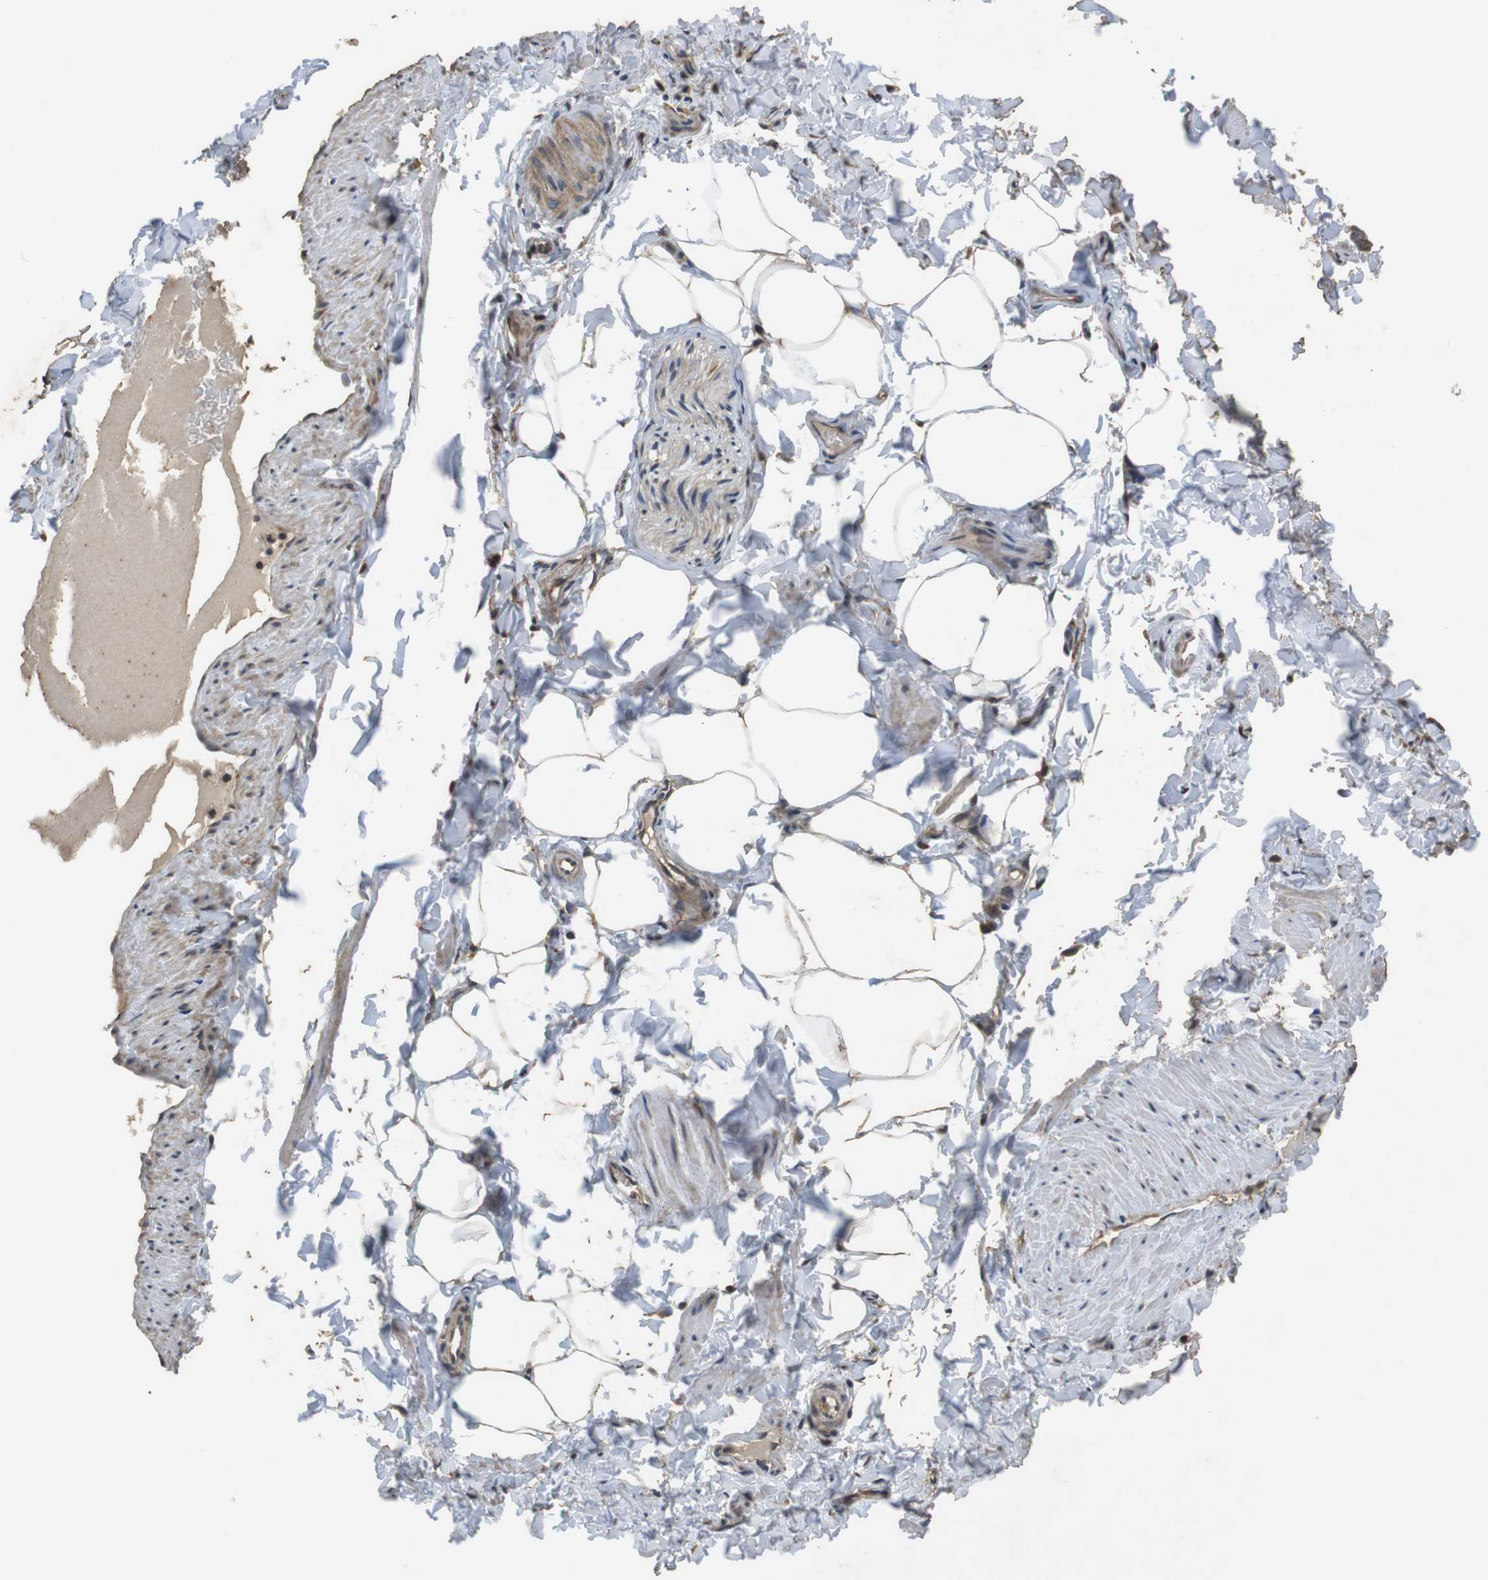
{"staining": {"intensity": "weak", "quantity": ">75%", "location": "cytoplasmic/membranous,nuclear"}, "tissue": "adipose tissue", "cell_type": "Adipocytes", "image_type": "normal", "snomed": [{"axis": "morphology", "description": "Normal tissue, NOS"}, {"axis": "topography", "description": "Vascular tissue"}], "caption": "Immunohistochemistry (DAB) staining of normal human adipose tissue exhibits weak cytoplasmic/membranous,nuclear protein staining in about >75% of adipocytes. (DAB IHC, brown staining for protein, blue staining for nuclei).", "gene": "FZD10", "patient": {"sex": "male", "age": 41}}